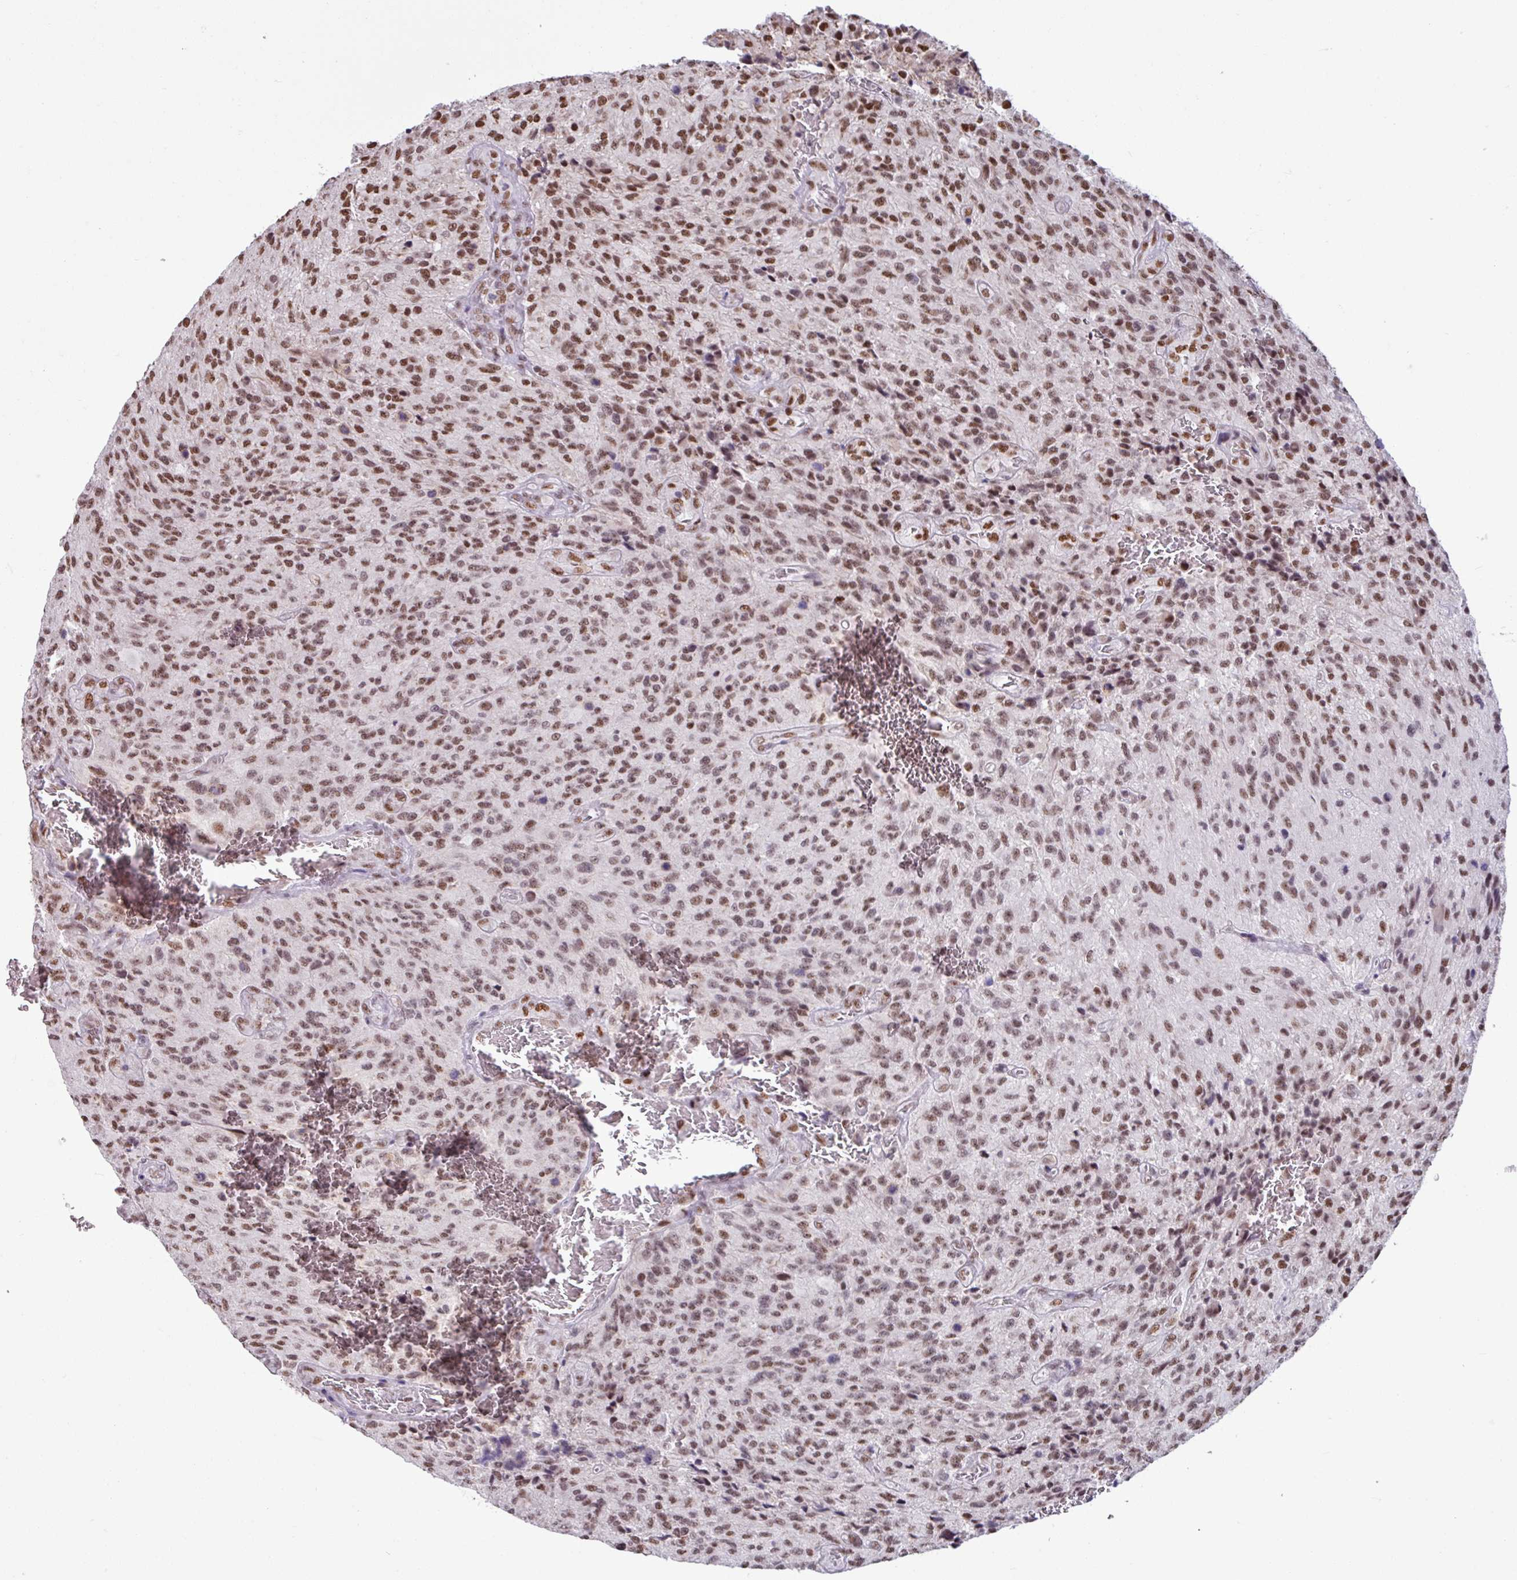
{"staining": {"intensity": "strong", "quantity": ">75%", "location": "nuclear"}, "tissue": "glioma", "cell_type": "Tumor cells", "image_type": "cancer", "snomed": [{"axis": "morphology", "description": "Normal tissue, NOS"}, {"axis": "morphology", "description": "Glioma, malignant, High grade"}, {"axis": "topography", "description": "Cerebral cortex"}], "caption": "Protein staining by IHC reveals strong nuclear staining in about >75% of tumor cells in glioma.", "gene": "TDG", "patient": {"sex": "male", "age": 56}}